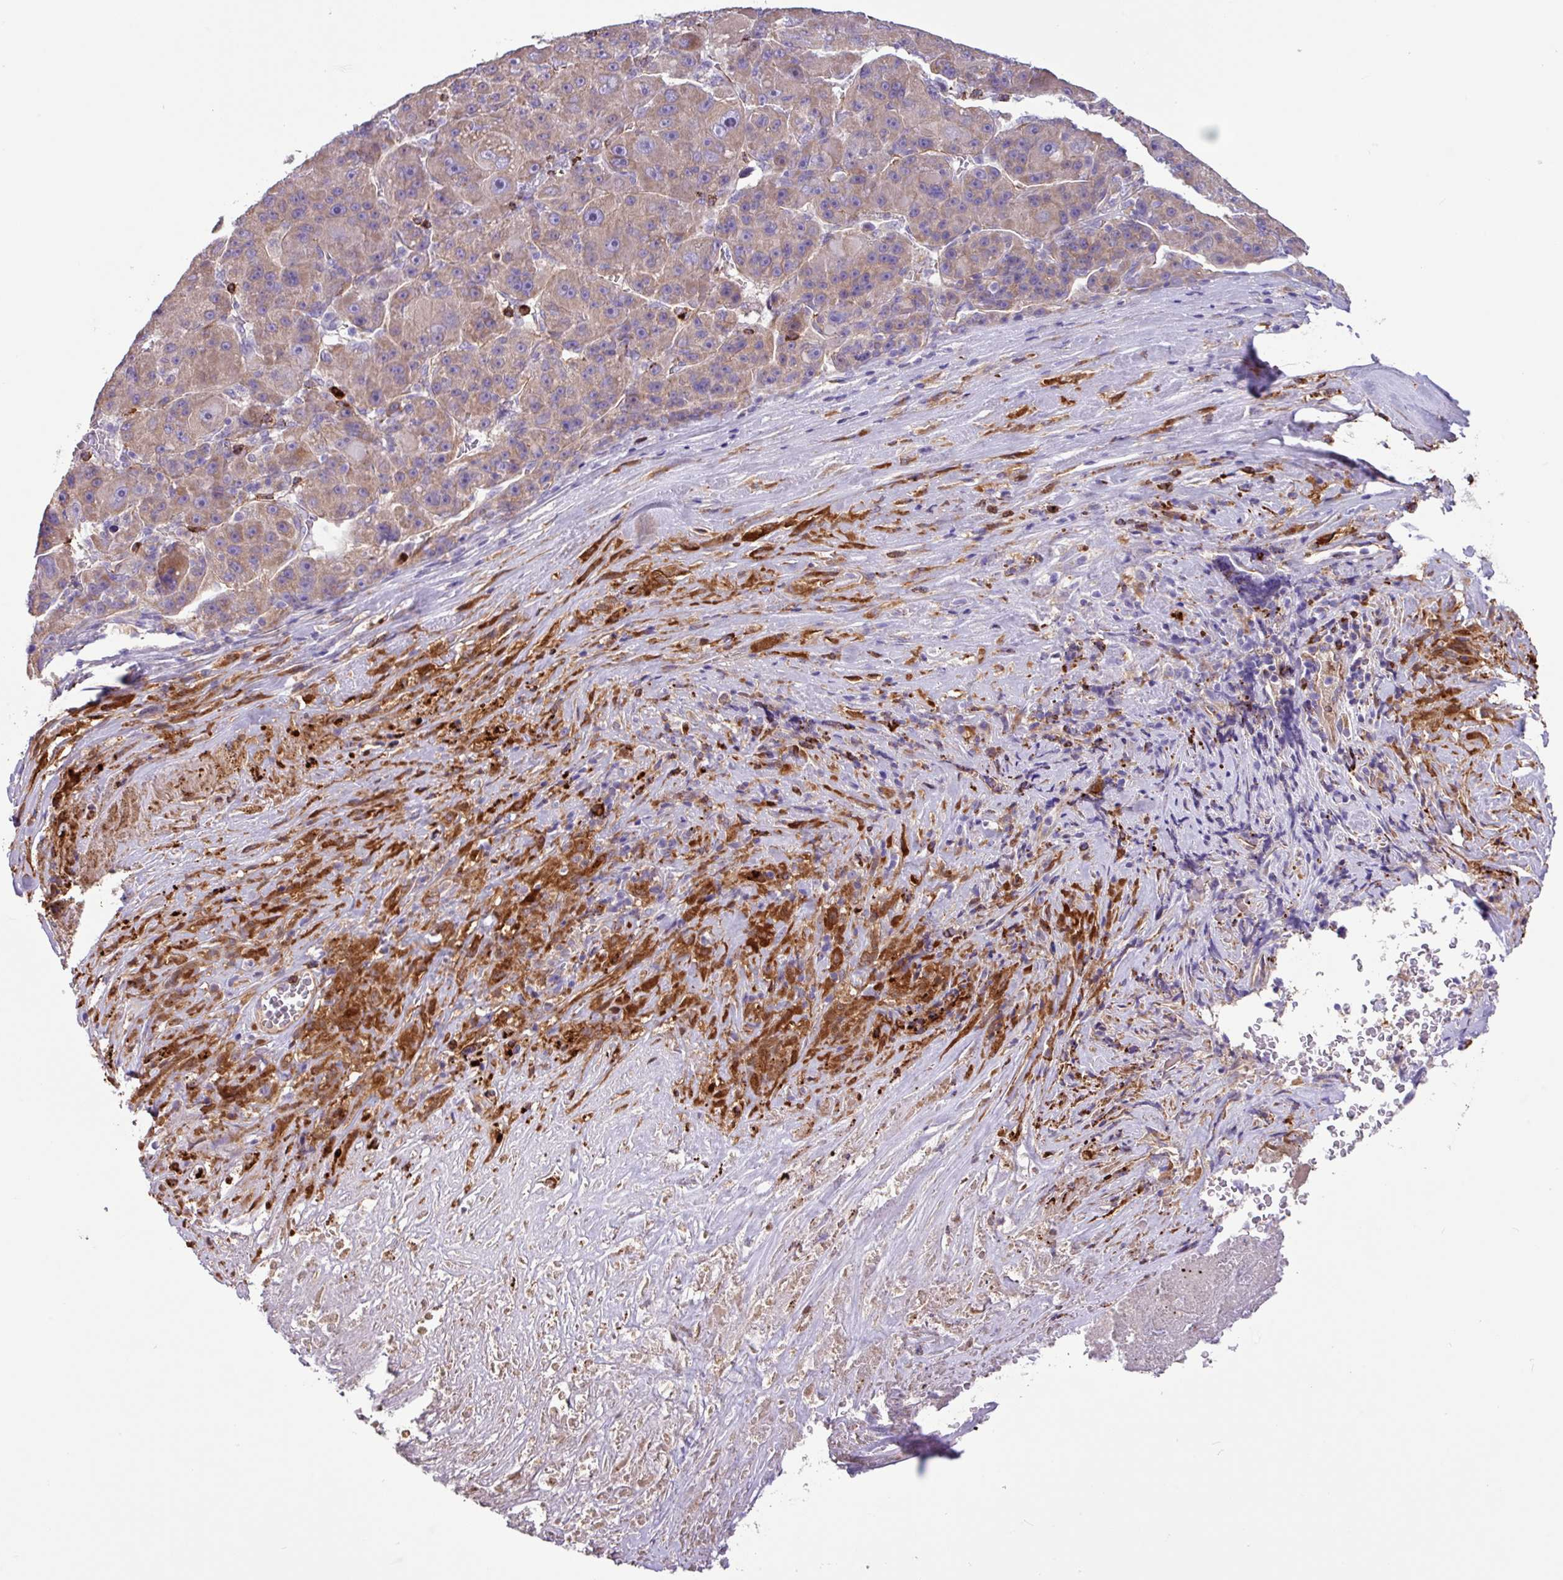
{"staining": {"intensity": "weak", "quantity": "25%-75%", "location": "cytoplasmic/membranous"}, "tissue": "liver cancer", "cell_type": "Tumor cells", "image_type": "cancer", "snomed": [{"axis": "morphology", "description": "Carcinoma, Hepatocellular, NOS"}, {"axis": "topography", "description": "Liver"}], "caption": "Immunohistochemistry of human liver cancer (hepatocellular carcinoma) exhibits low levels of weak cytoplasmic/membranous expression in approximately 25%-75% of tumor cells. (DAB (3,3'-diaminobenzidine) = brown stain, brightfield microscopy at high magnification).", "gene": "MRM2", "patient": {"sex": "male", "age": 76}}